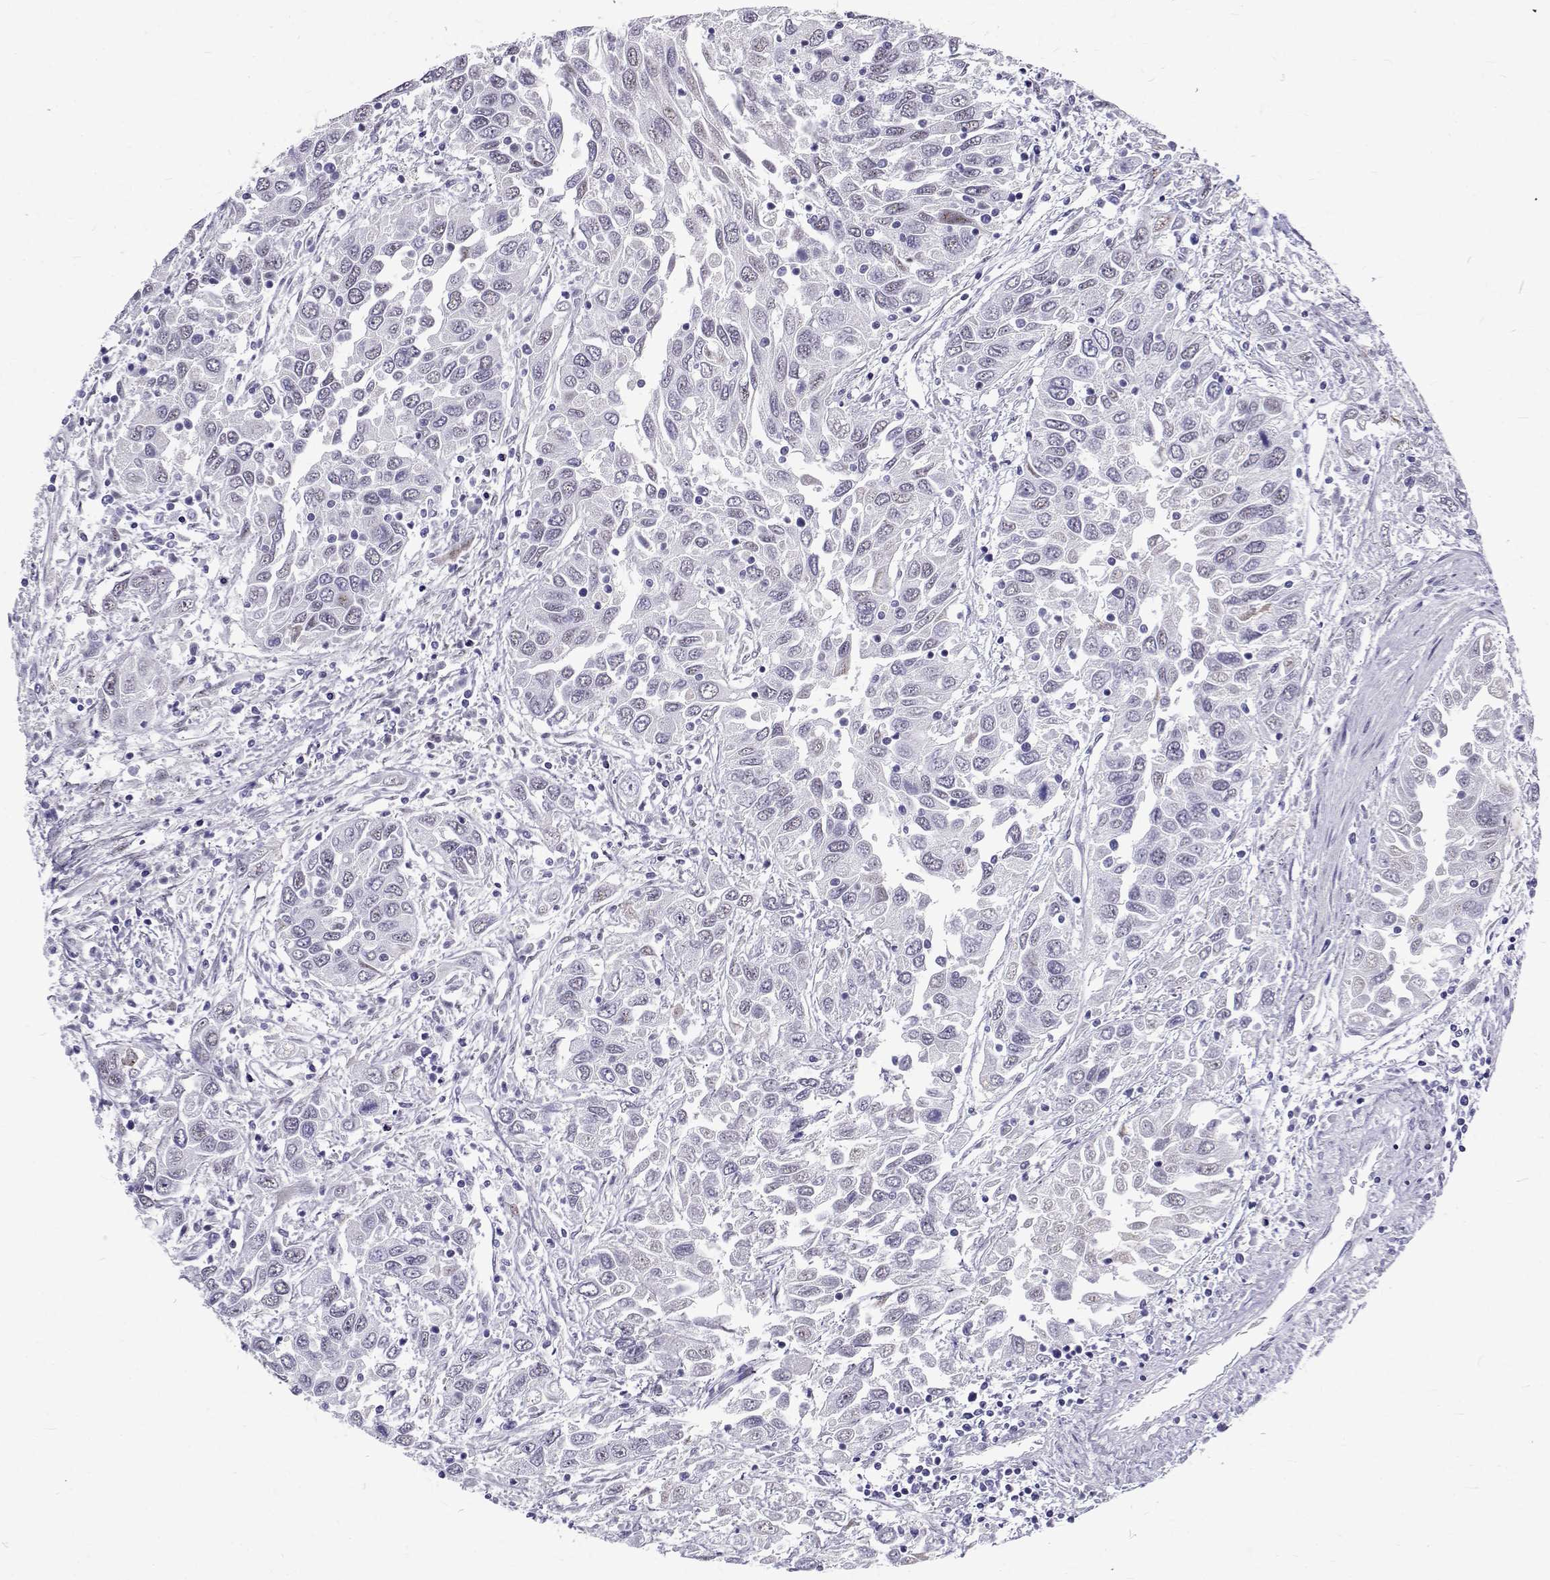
{"staining": {"intensity": "negative", "quantity": "none", "location": "none"}, "tissue": "urothelial cancer", "cell_type": "Tumor cells", "image_type": "cancer", "snomed": [{"axis": "morphology", "description": "Urothelial carcinoma, High grade"}, {"axis": "topography", "description": "Urinary bladder"}], "caption": "Immunohistochemistry image of neoplastic tissue: high-grade urothelial carcinoma stained with DAB (3,3'-diaminobenzidine) shows no significant protein staining in tumor cells.", "gene": "IGSF1", "patient": {"sex": "male", "age": 76}}